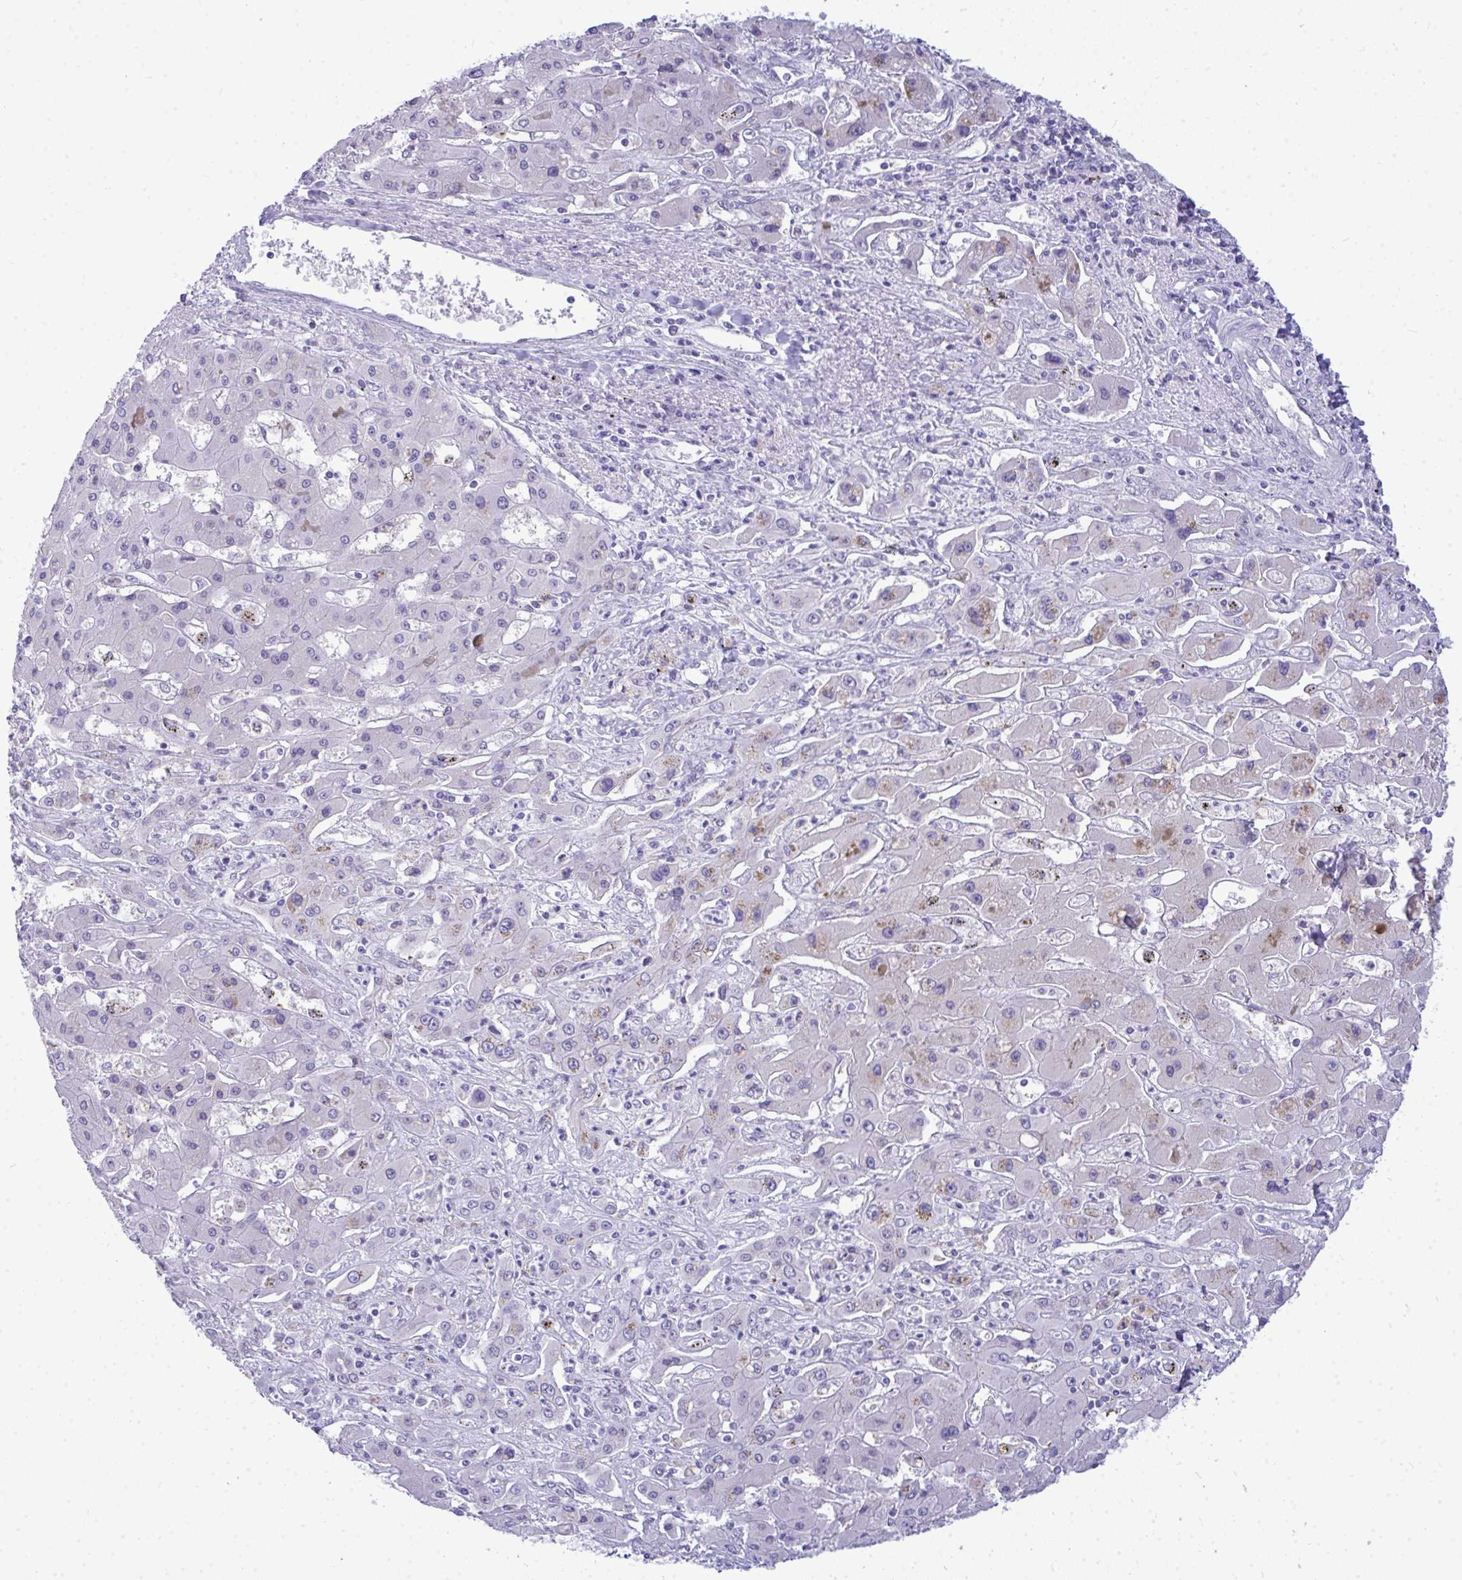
{"staining": {"intensity": "negative", "quantity": "none", "location": "none"}, "tissue": "liver cancer", "cell_type": "Tumor cells", "image_type": "cancer", "snomed": [{"axis": "morphology", "description": "Cholangiocarcinoma"}, {"axis": "topography", "description": "Liver"}], "caption": "Immunohistochemistry image of neoplastic tissue: cholangiocarcinoma (liver) stained with DAB (3,3'-diaminobenzidine) shows no significant protein staining in tumor cells. (Brightfield microscopy of DAB immunohistochemistry at high magnification).", "gene": "TEAD4", "patient": {"sex": "male", "age": 67}}